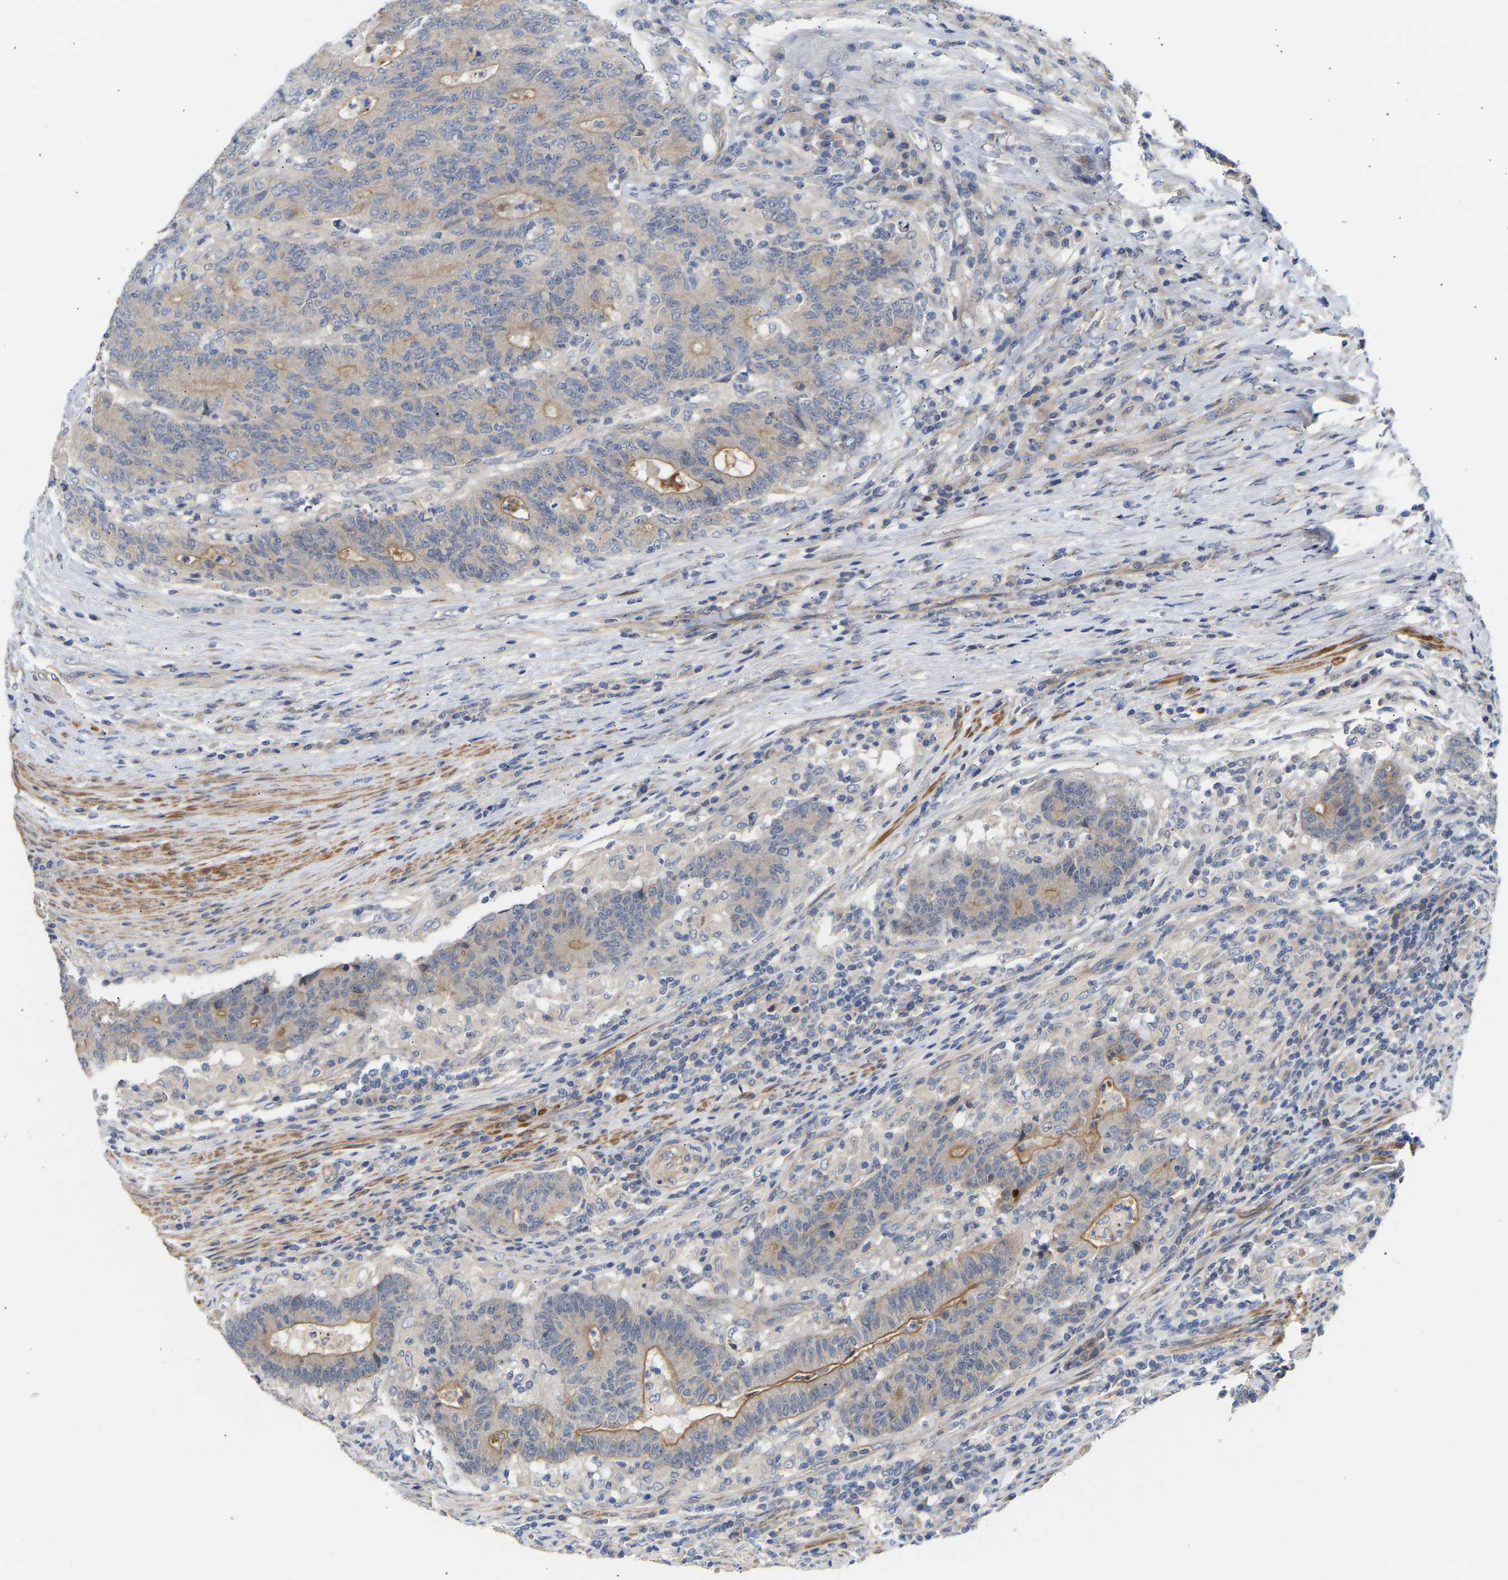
{"staining": {"intensity": "moderate", "quantity": "<25%", "location": "cytoplasmic/membranous"}, "tissue": "colorectal cancer", "cell_type": "Tumor cells", "image_type": "cancer", "snomed": [{"axis": "morphology", "description": "Normal tissue, NOS"}, {"axis": "morphology", "description": "Adenocarcinoma, NOS"}, {"axis": "topography", "description": "Colon"}], "caption": "Protein expression by immunohistochemistry reveals moderate cytoplasmic/membranous positivity in approximately <25% of tumor cells in colorectal adenocarcinoma.", "gene": "KASH5", "patient": {"sex": "female", "age": 75}}